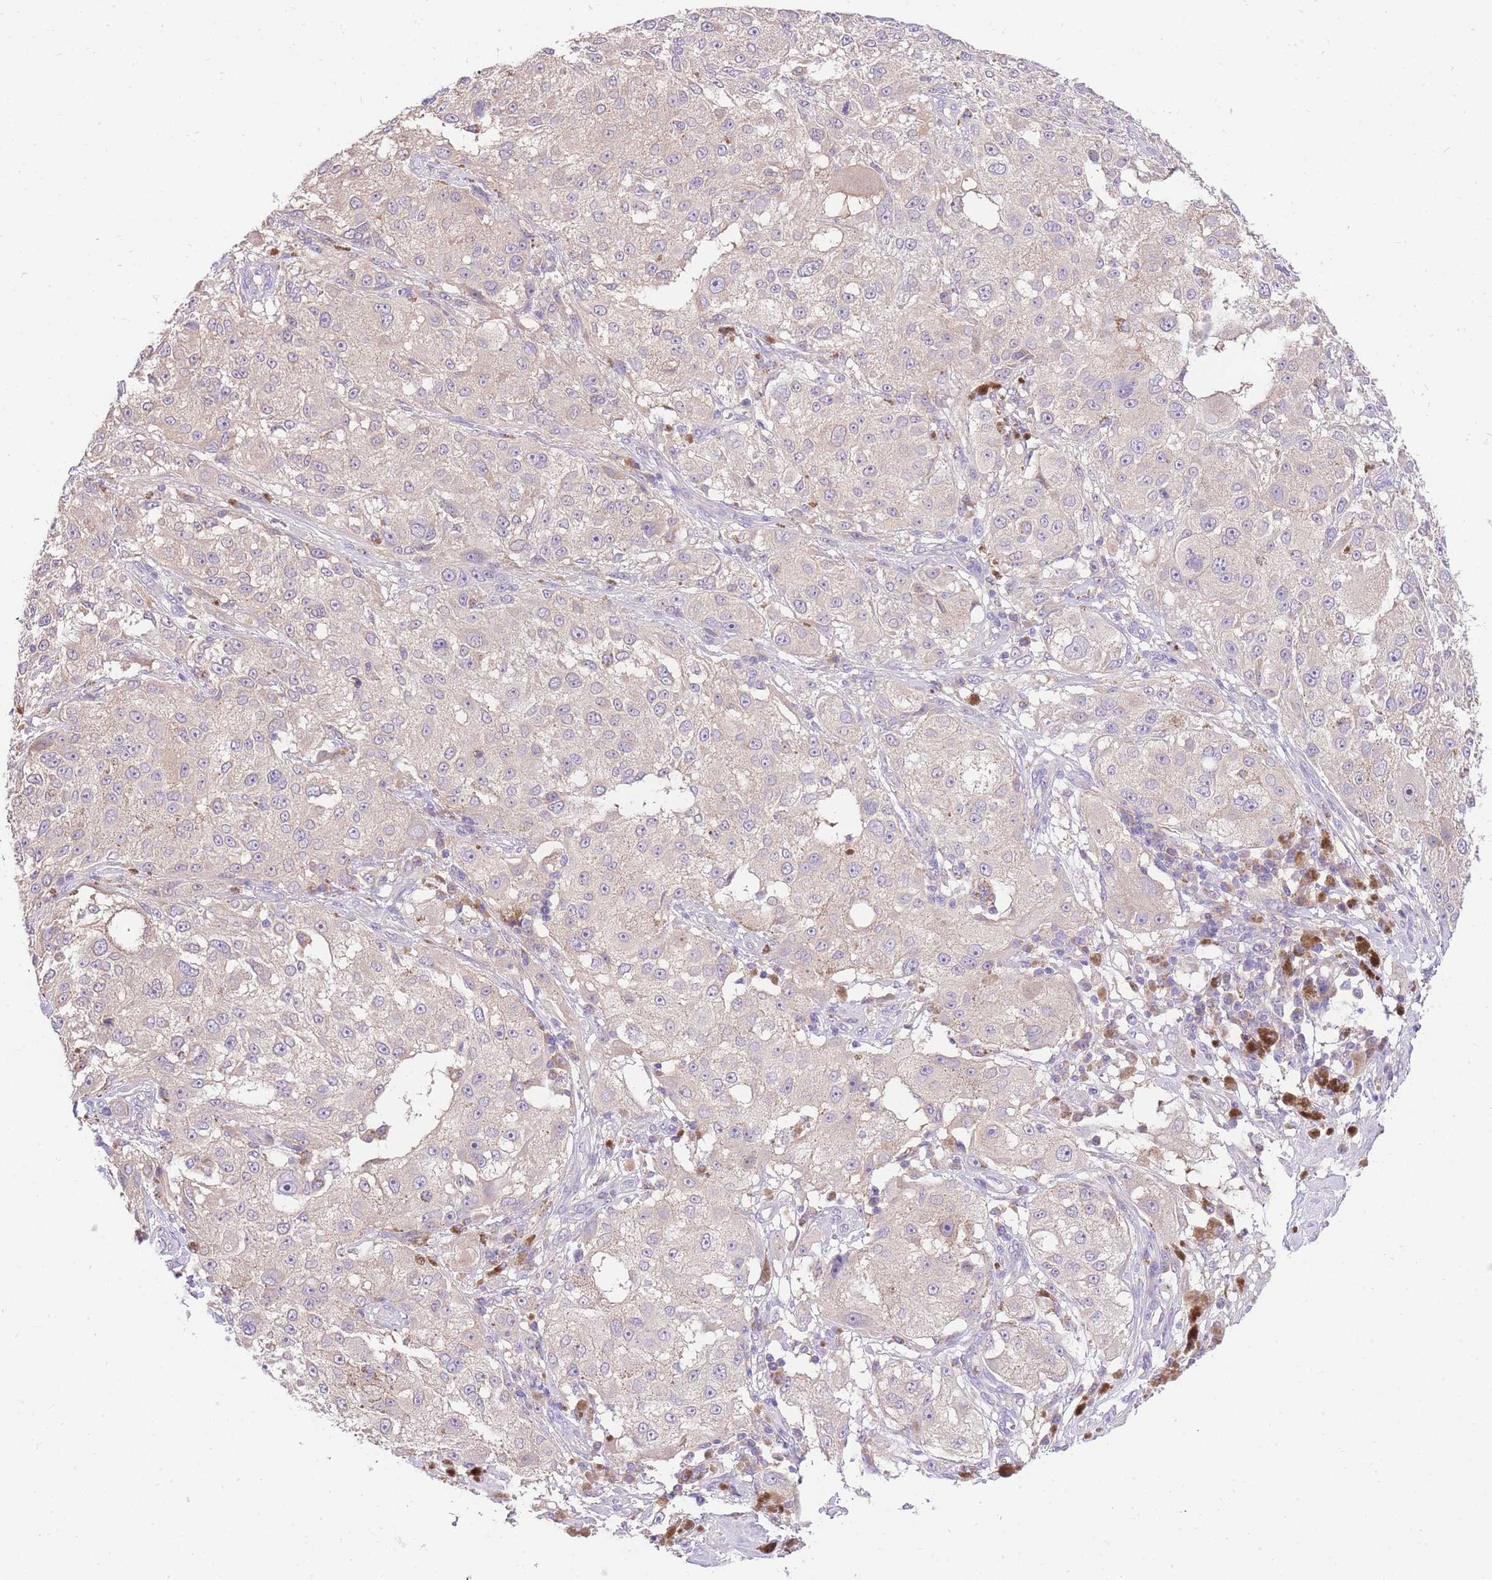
{"staining": {"intensity": "negative", "quantity": "none", "location": "none"}, "tissue": "melanoma", "cell_type": "Tumor cells", "image_type": "cancer", "snomed": [{"axis": "morphology", "description": "Necrosis, NOS"}, {"axis": "morphology", "description": "Malignant melanoma, NOS"}, {"axis": "topography", "description": "Skin"}], "caption": "Micrograph shows no protein positivity in tumor cells of melanoma tissue.", "gene": "LIPH", "patient": {"sex": "female", "age": 87}}